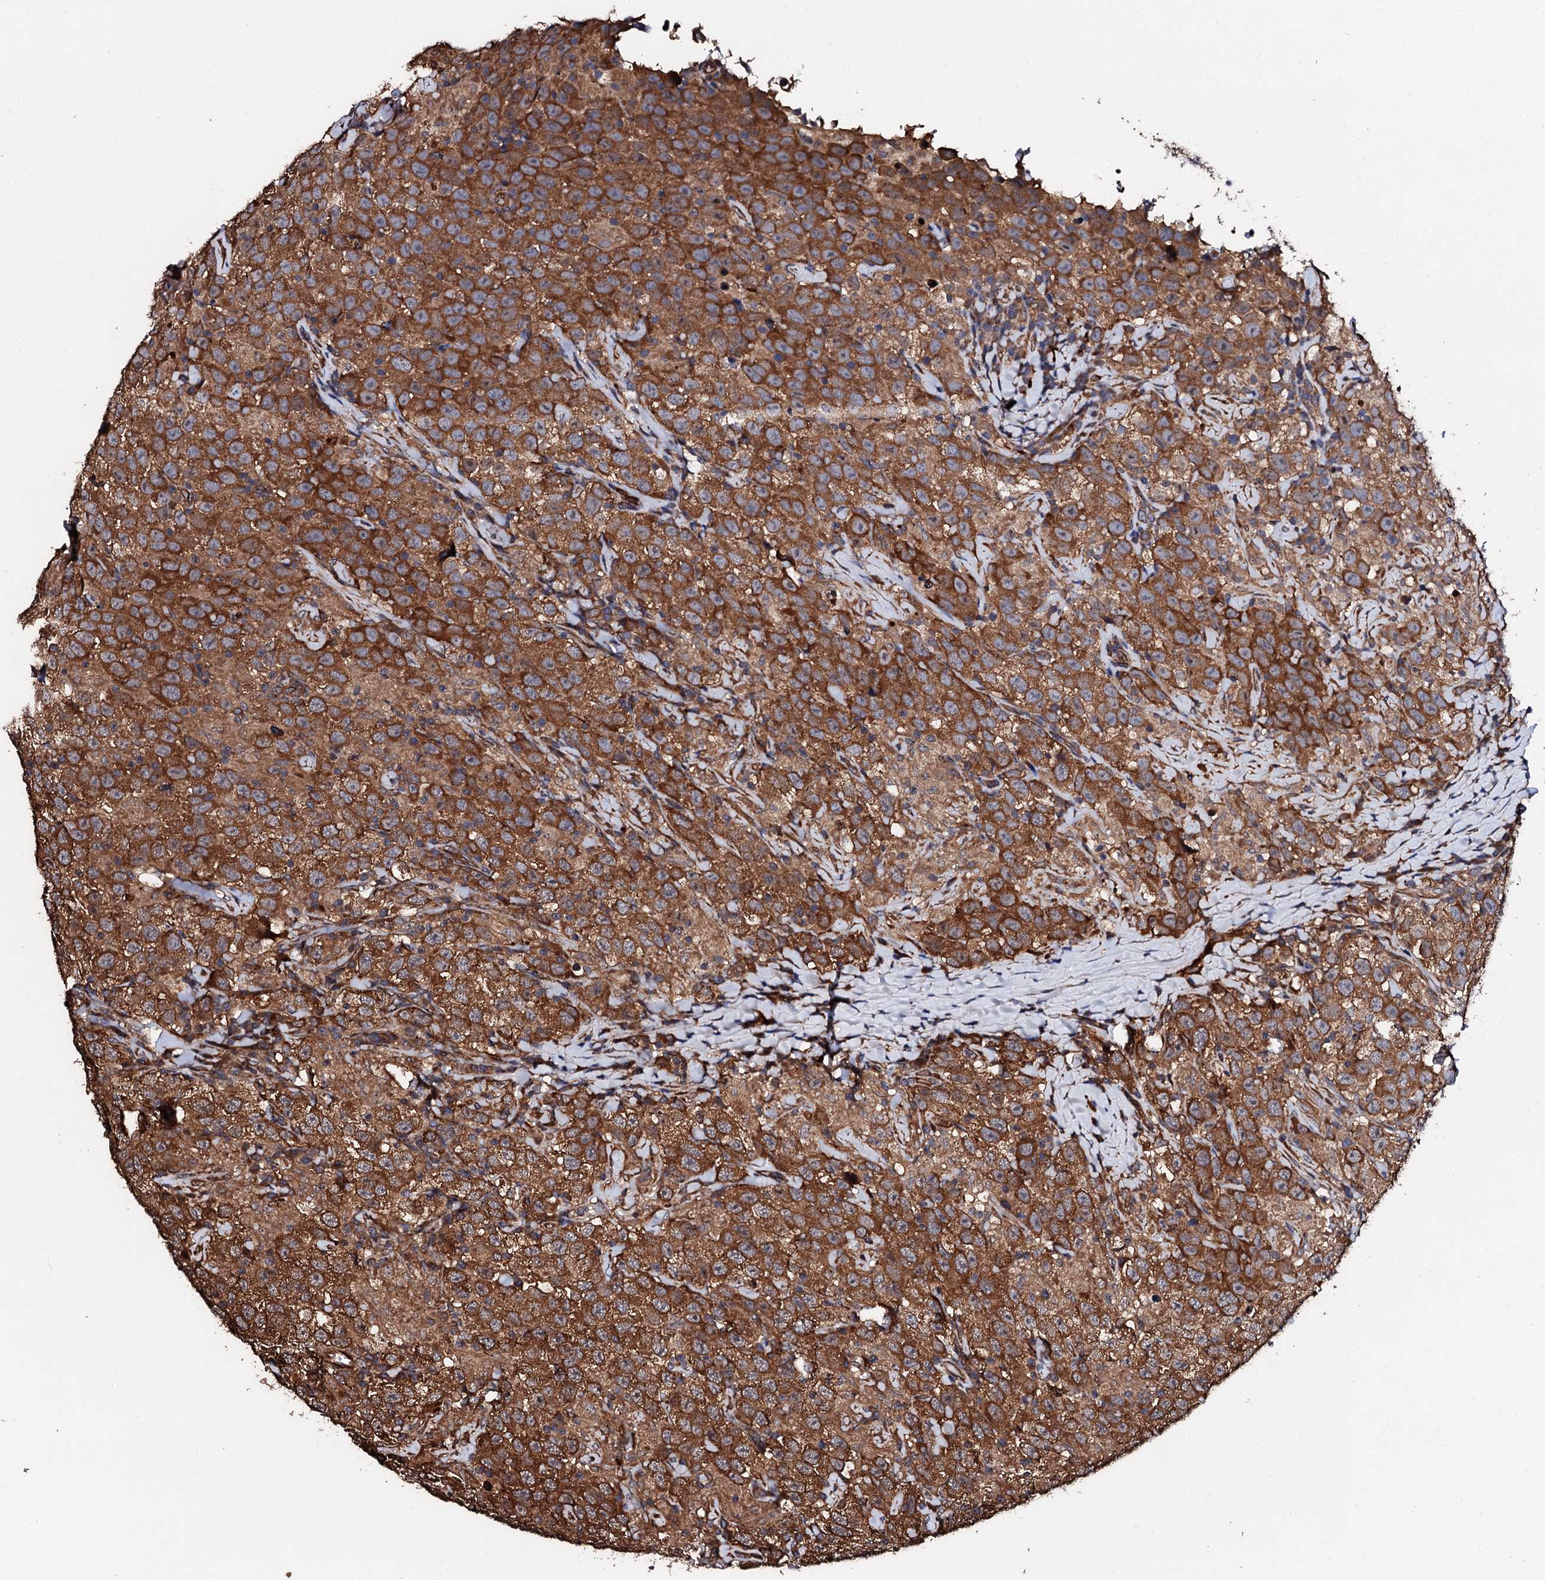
{"staining": {"intensity": "strong", "quantity": ">75%", "location": "cytoplasmic/membranous"}, "tissue": "testis cancer", "cell_type": "Tumor cells", "image_type": "cancer", "snomed": [{"axis": "morphology", "description": "Seminoma, NOS"}, {"axis": "topography", "description": "Testis"}], "caption": "Human testis cancer stained for a protein (brown) reveals strong cytoplasmic/membranous positive staining in about >75% of tumor cells.", "gene": "CKAP5", "patient": {"sex": "male", "age": 41}}